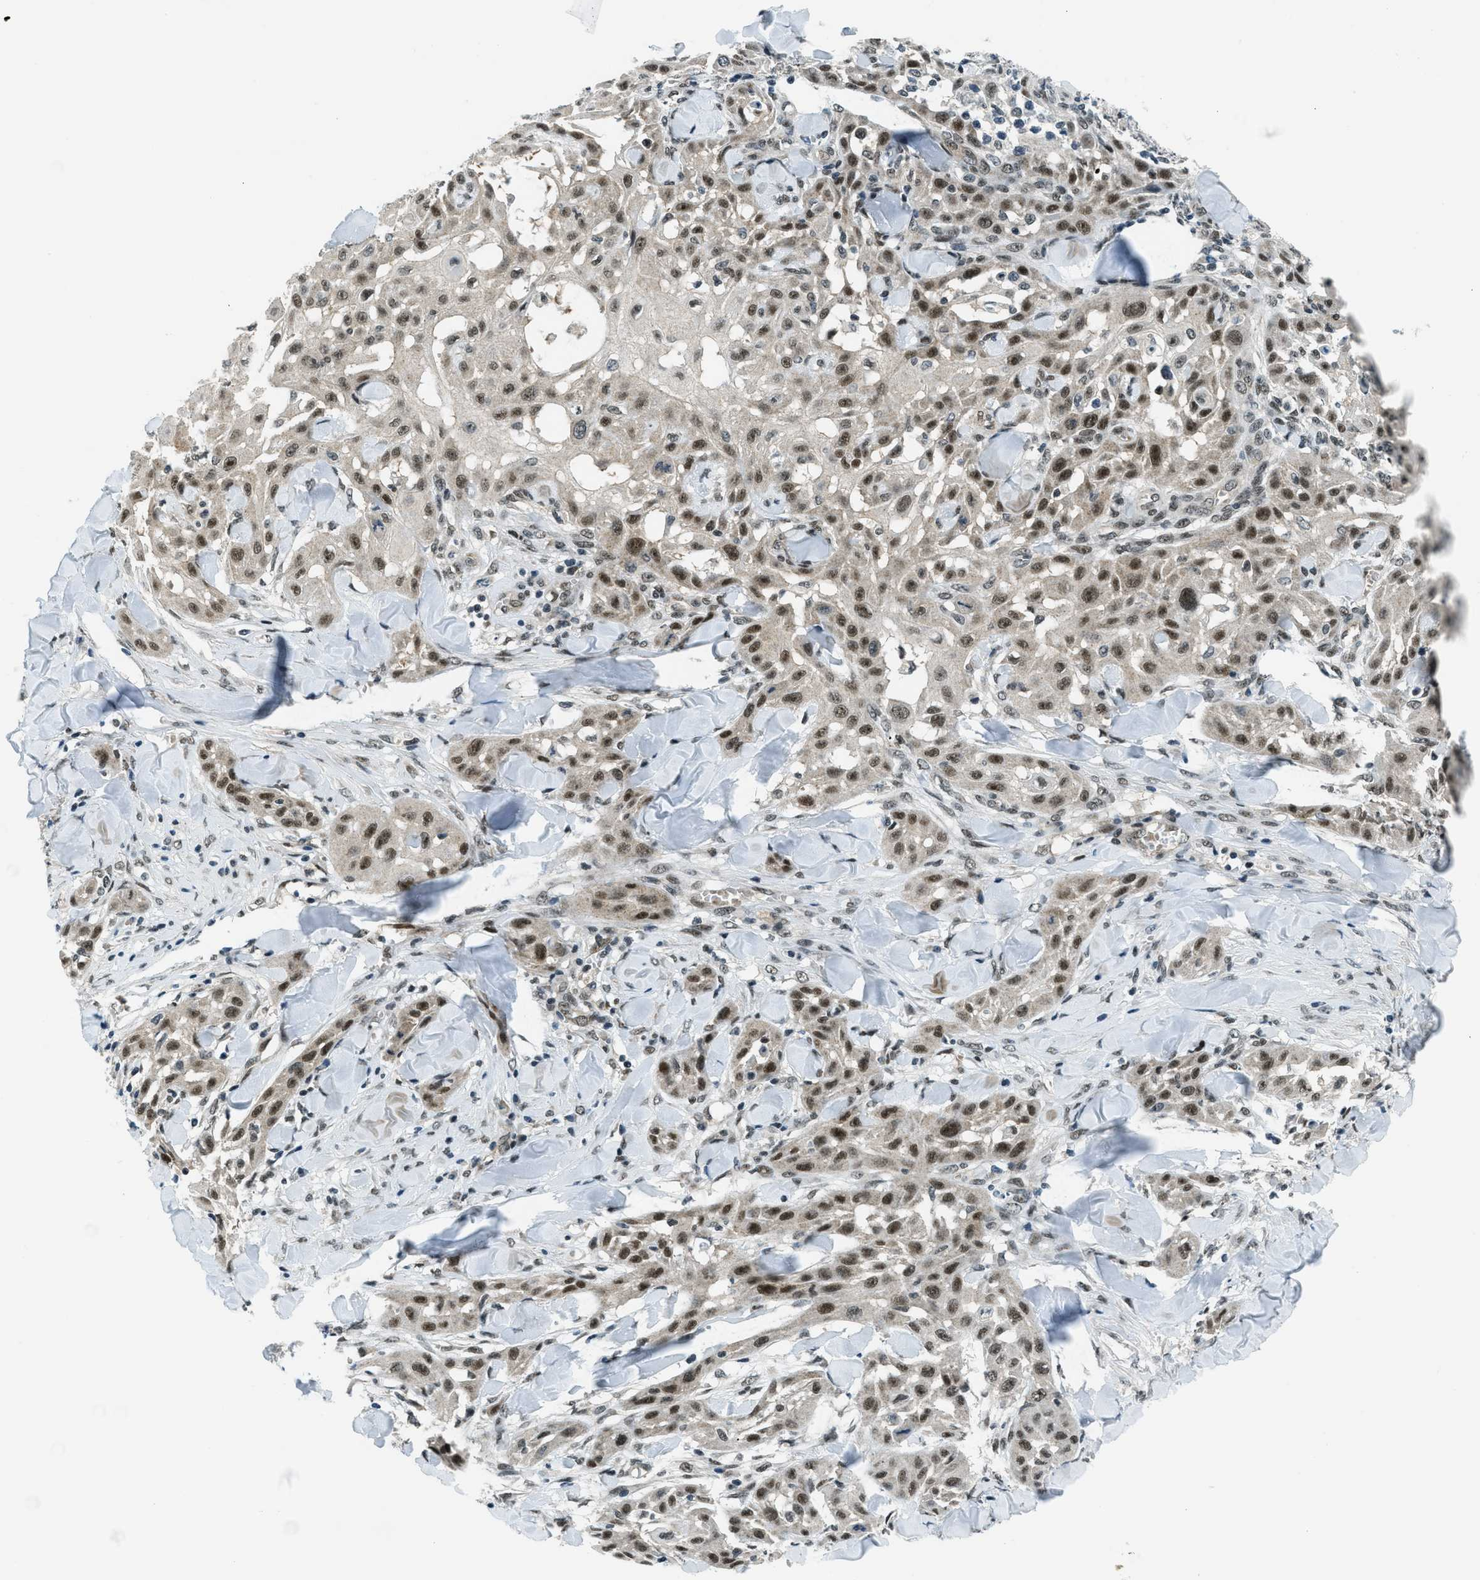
{"staining": {"intensity": "moderate", "quantity": ">75%", "location": "nuclear"}, "tissue": "skin cancer", "cell_type": "Tumor cells", "image_type": "cancer", "snomed": [{"axis": "morphology", "description": "Squamous cell carcinoma, NOS"}, {"axis": "topography", "description": "Skin"}], "caption": "Human skin cancer stained with a protein marker displays moderate staining in tumor cells.", "gene": "KLF6", "patient": {"sex": "male", "age": 24}}